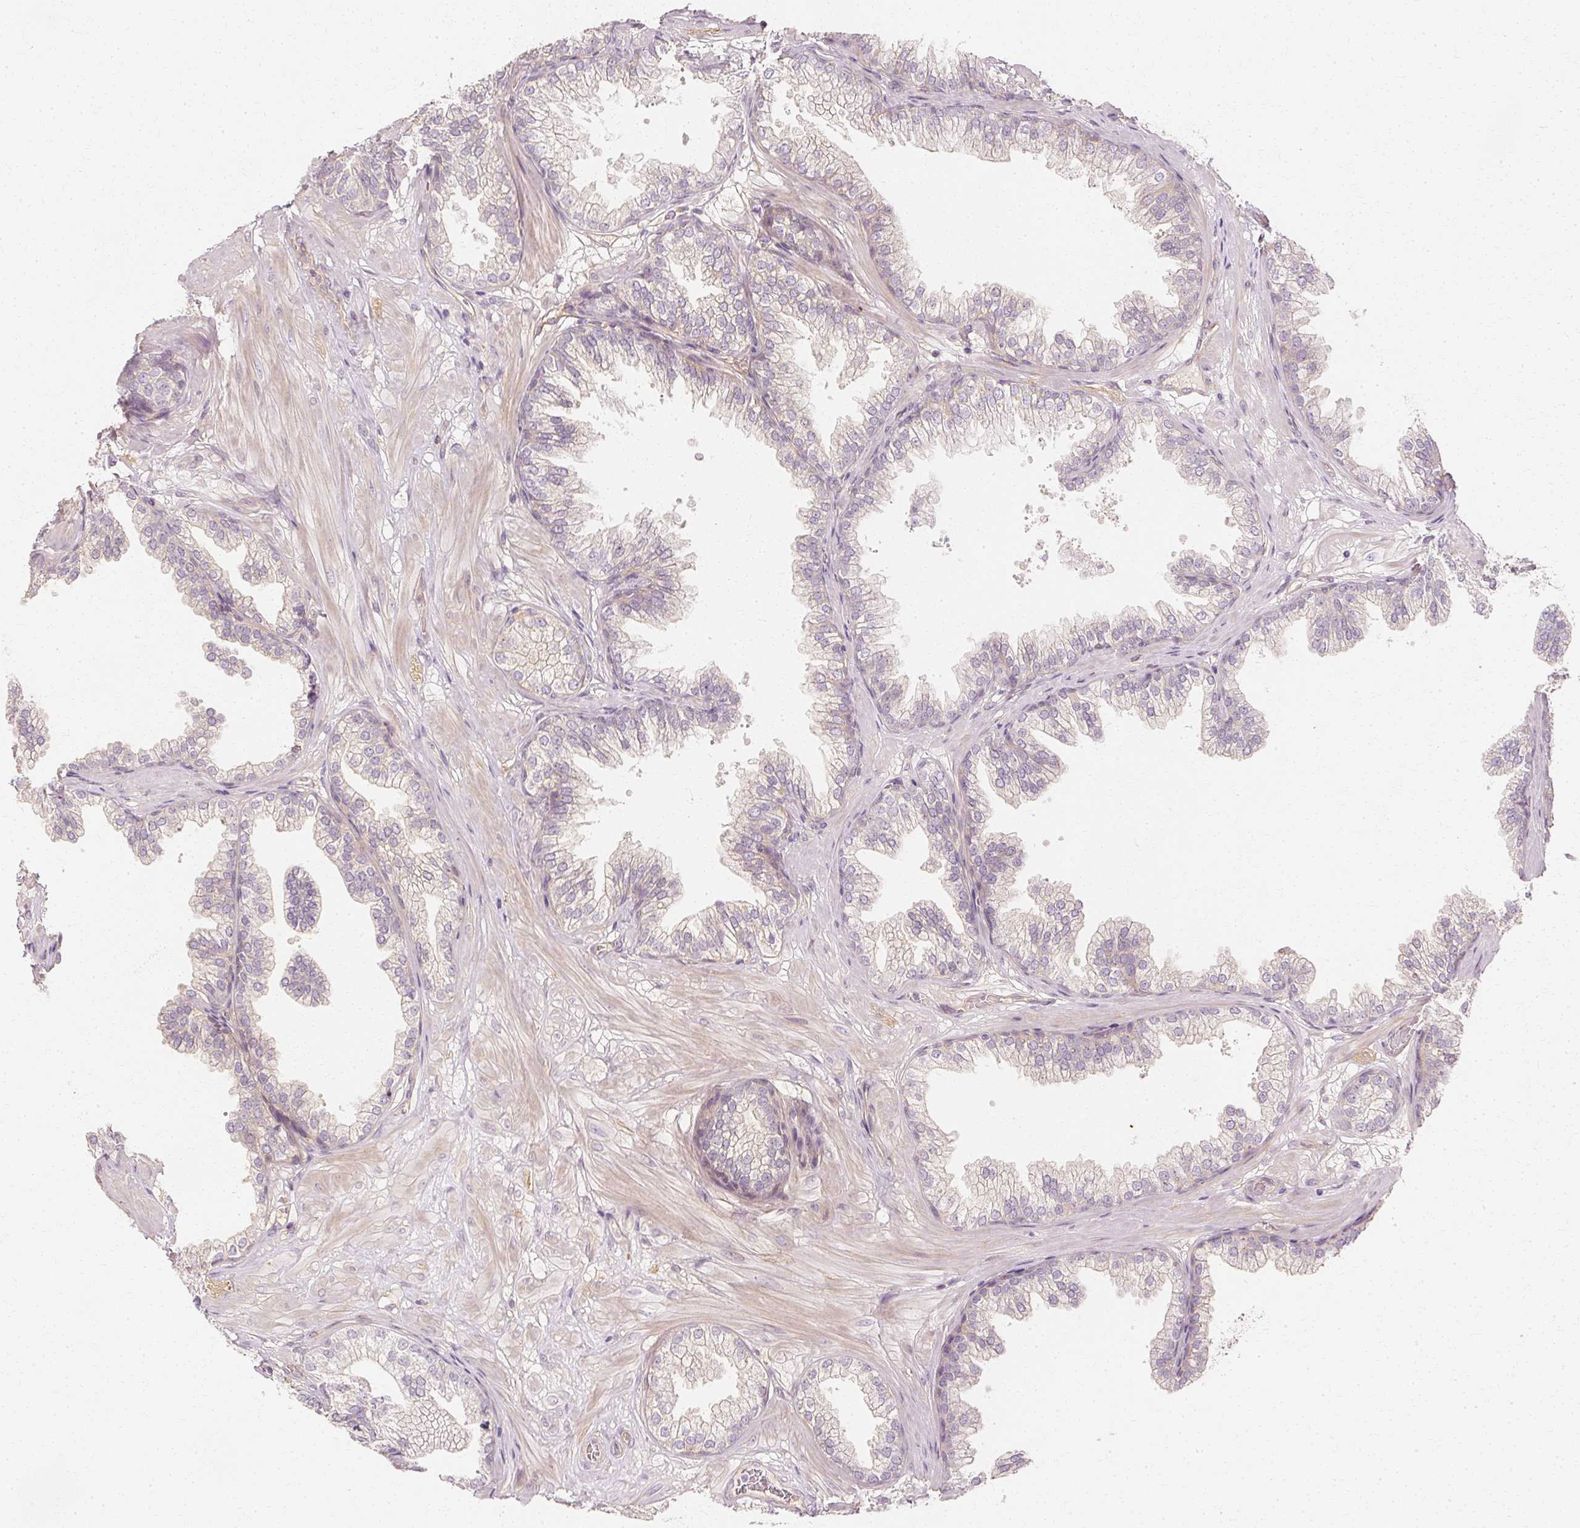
{"staining": {"intensity": "moderate", "quantity": "<25%", "location": "cytoplasmic/membranous"}, "tissue": "prostate", "cell_type": "Glandular cells", "image_type": "normal", "snomed": [{"axis": "morphology", "description": "Normal tissue, NOS"}, {"axis": "topography", "description": "Prostate"}], "caption": "A high-resolution photomicrograph shows IHC staining of normal prostate, which reveals moderate cytoplasmic/membranous expression in approximately <25% of glandular cells.", "gene": "GNAQ", "patient": {"sex": "male", "age": 37}}